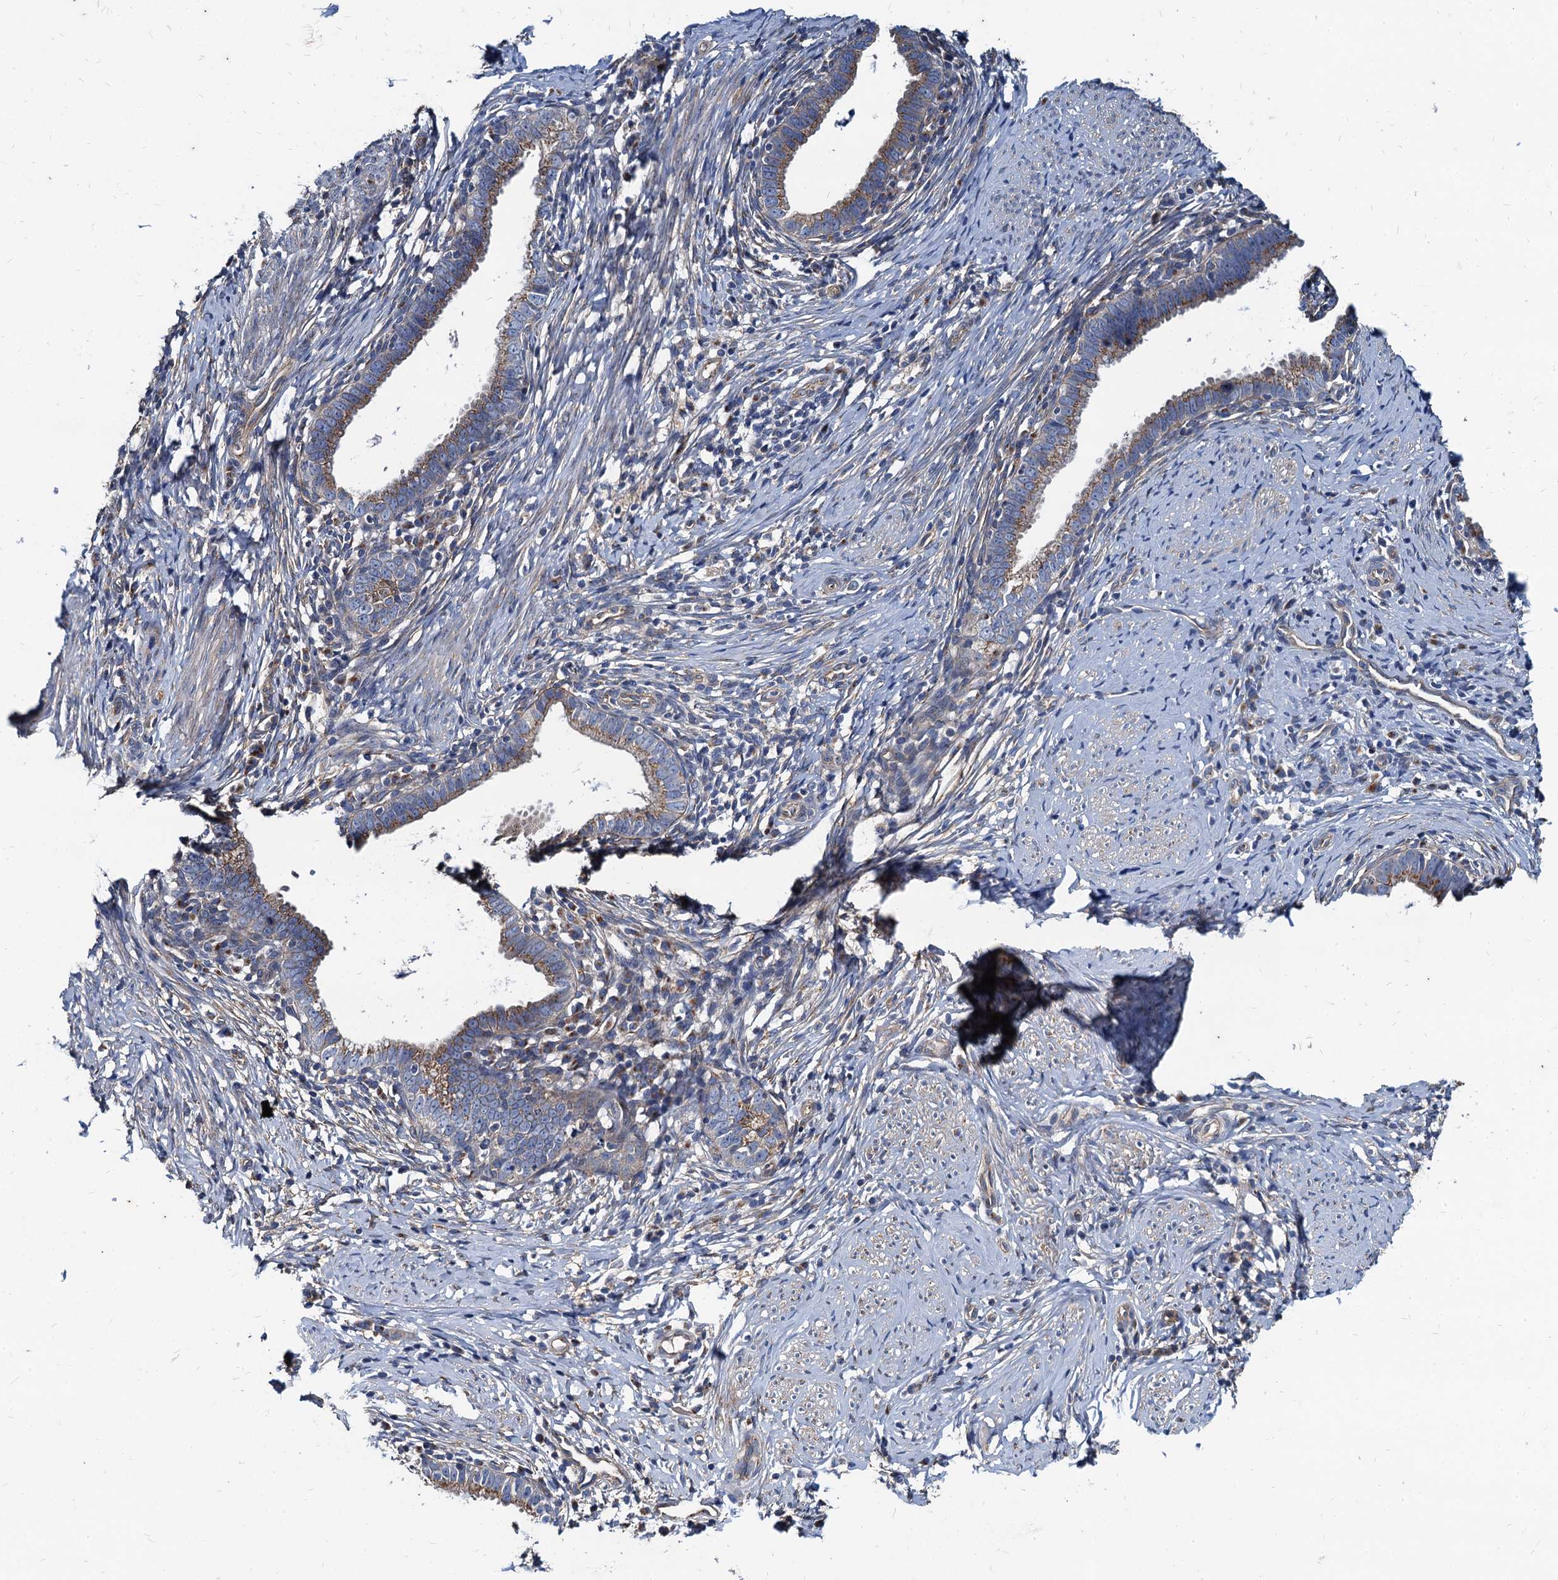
{"staining": {"intensity": "moderate", "quantity": ">75%", "location": "cytoplasmic/membranous"}, "tissue": "cervical cancer", "cell_type": "Tumor cells", "image_type": "cancer", "snomed": [{"axis": "morphology", "description": "Adenocarcinoma, NOS"}, {"axis": "topography", "description": "Cervix"}], "caption": "A brown stain labels moderate cytoplasmic/membranous positivity of a protein in human cervical cancer tumor cells. (brown staining indicates protein expression, while blue staining denotes nuclei).", "gene": "NGRN", "patient": {"sex": "female", "age": 36}}